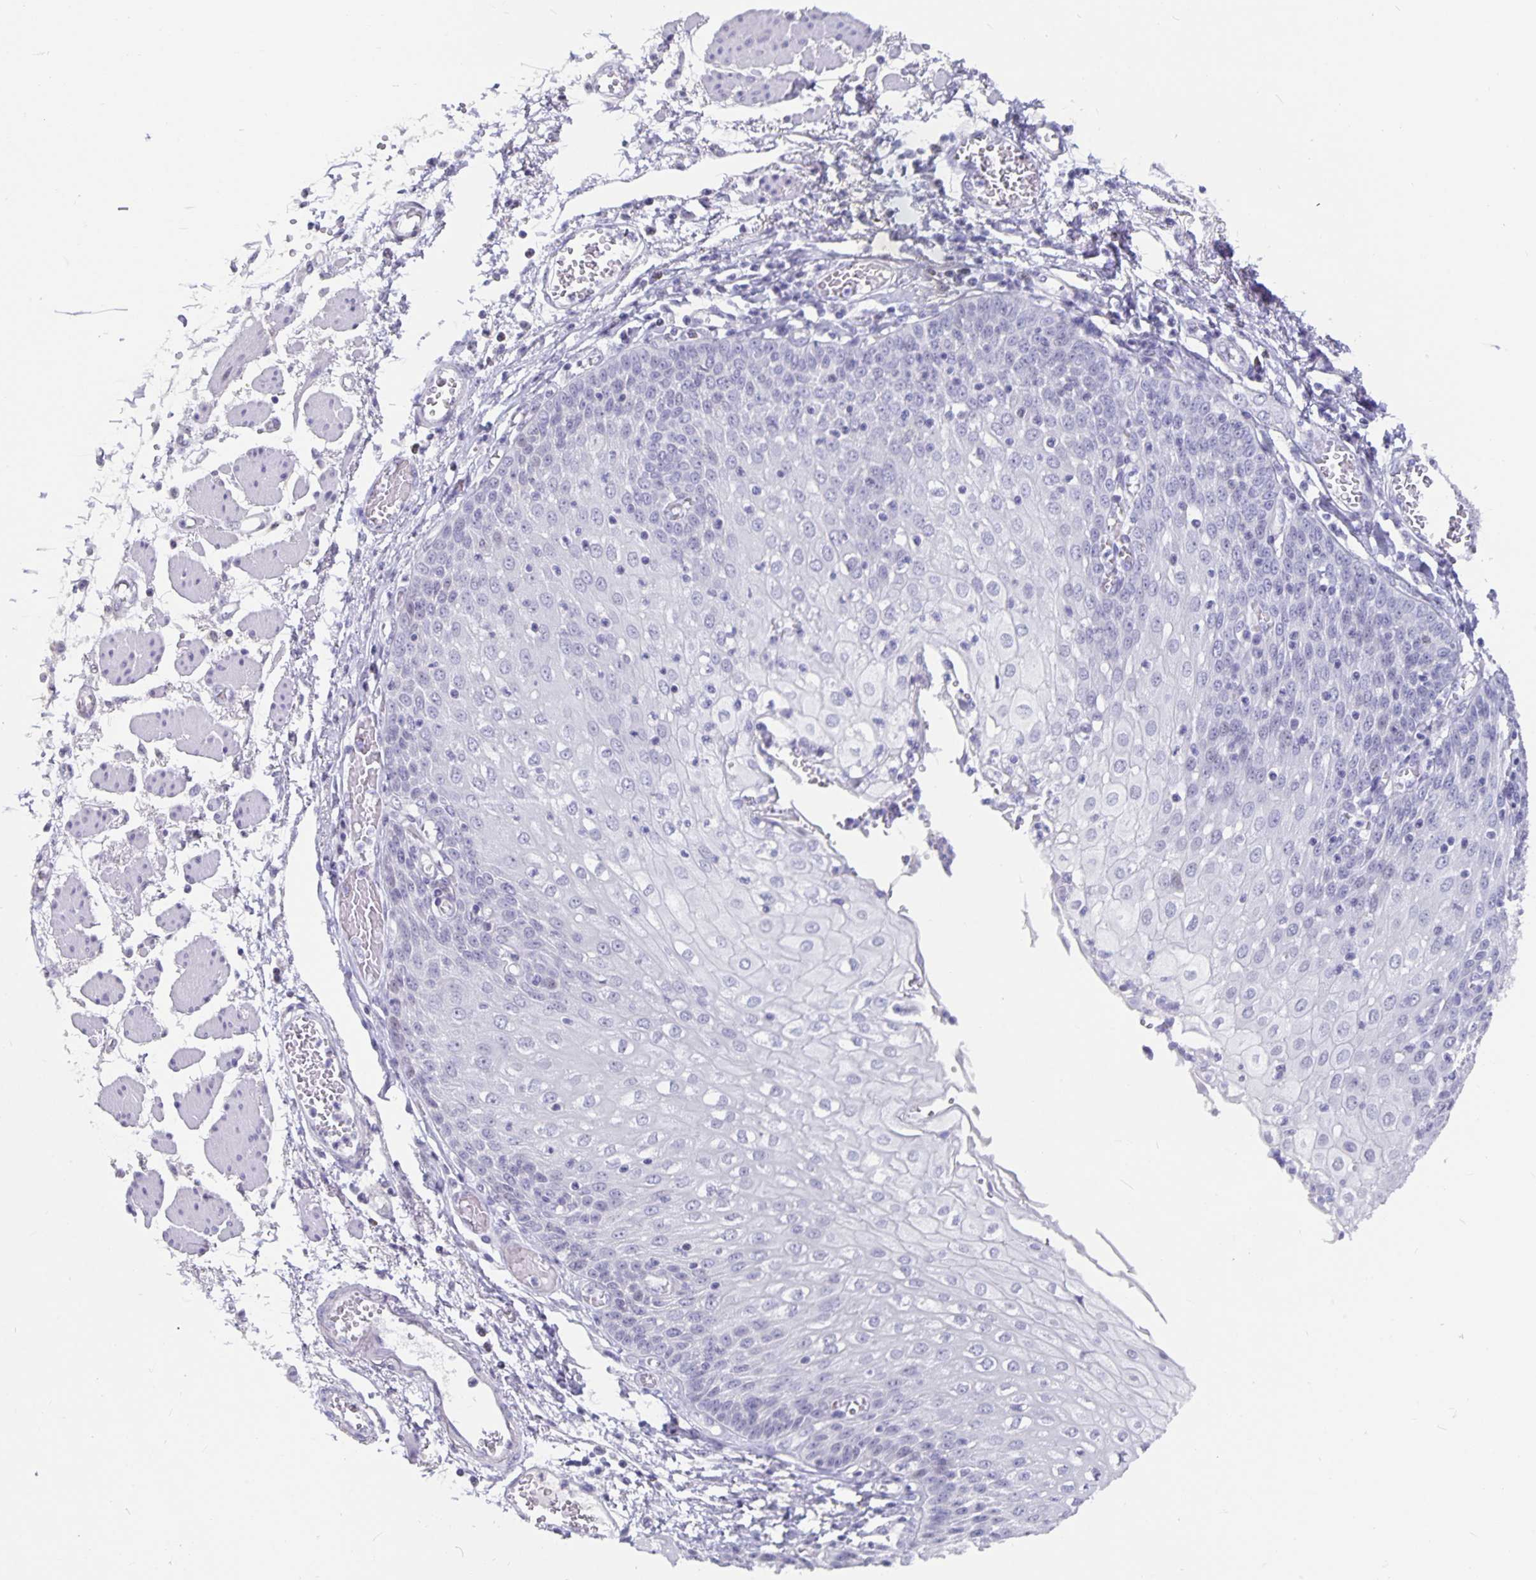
{"staining": {"intensity": "negative", "quantity": "none", "location": "none"}, "tissue": "esophagus", "cell_type": "Squamous epithelial cells", "image_type": "normal", "snomed": [{"axis": "morphology", "description": "Normal tissue, NOS"}, {"axis": "morphology", "description": "Adenocarcinoma, NOS"}, {"axis": "topography", "description": "Esophagus"}], "caption": "Immunohistochemistry (IHC) image of normal human esophagus stained for a protein (brown), which shows no expression in squamous epithelial cells.", "gene": "OLIG2", "patient": {"sex": "male", "age": 81}}